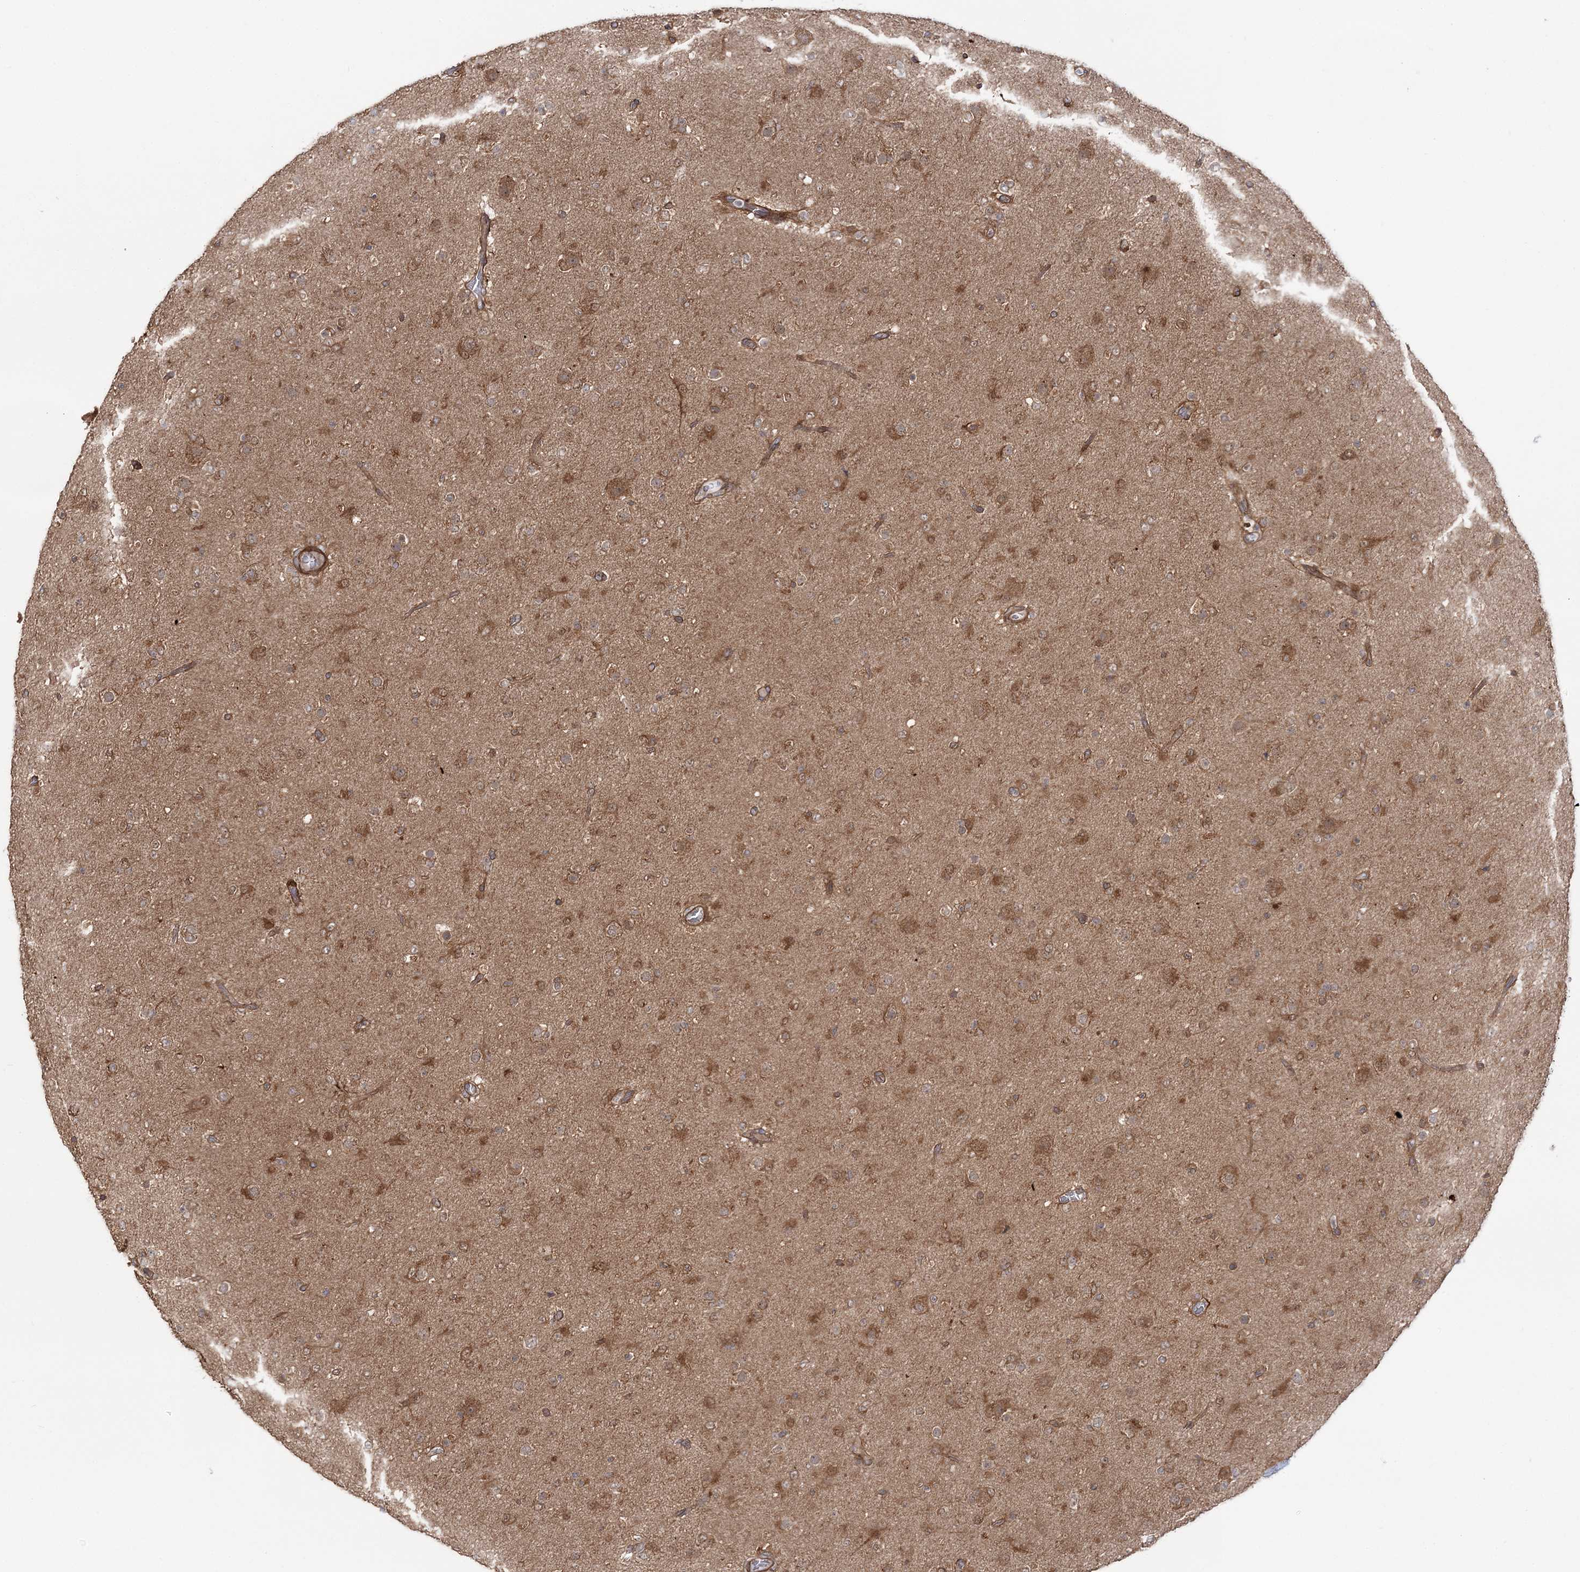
{"staining": {"intensity": "moderate", "quantity": ">75%", "location": "cytoplasmic/membranous"}, "tissue": "glioma", "cell_type": "Tumor cells", "image_type": "cancer", "snomed": [{"axis": "morphology", "description": "Glioma, malignant, Low grade"}, {"axis": "topography", "description": "Brain"}], "caption": "A brown stain highlights moderate cytoplasmic/membranous positivity of a protein in human malignant low-grade glioma tumor cells.", "gene": "MOCS2", "patient": {"sex": "male", "age": 65}}